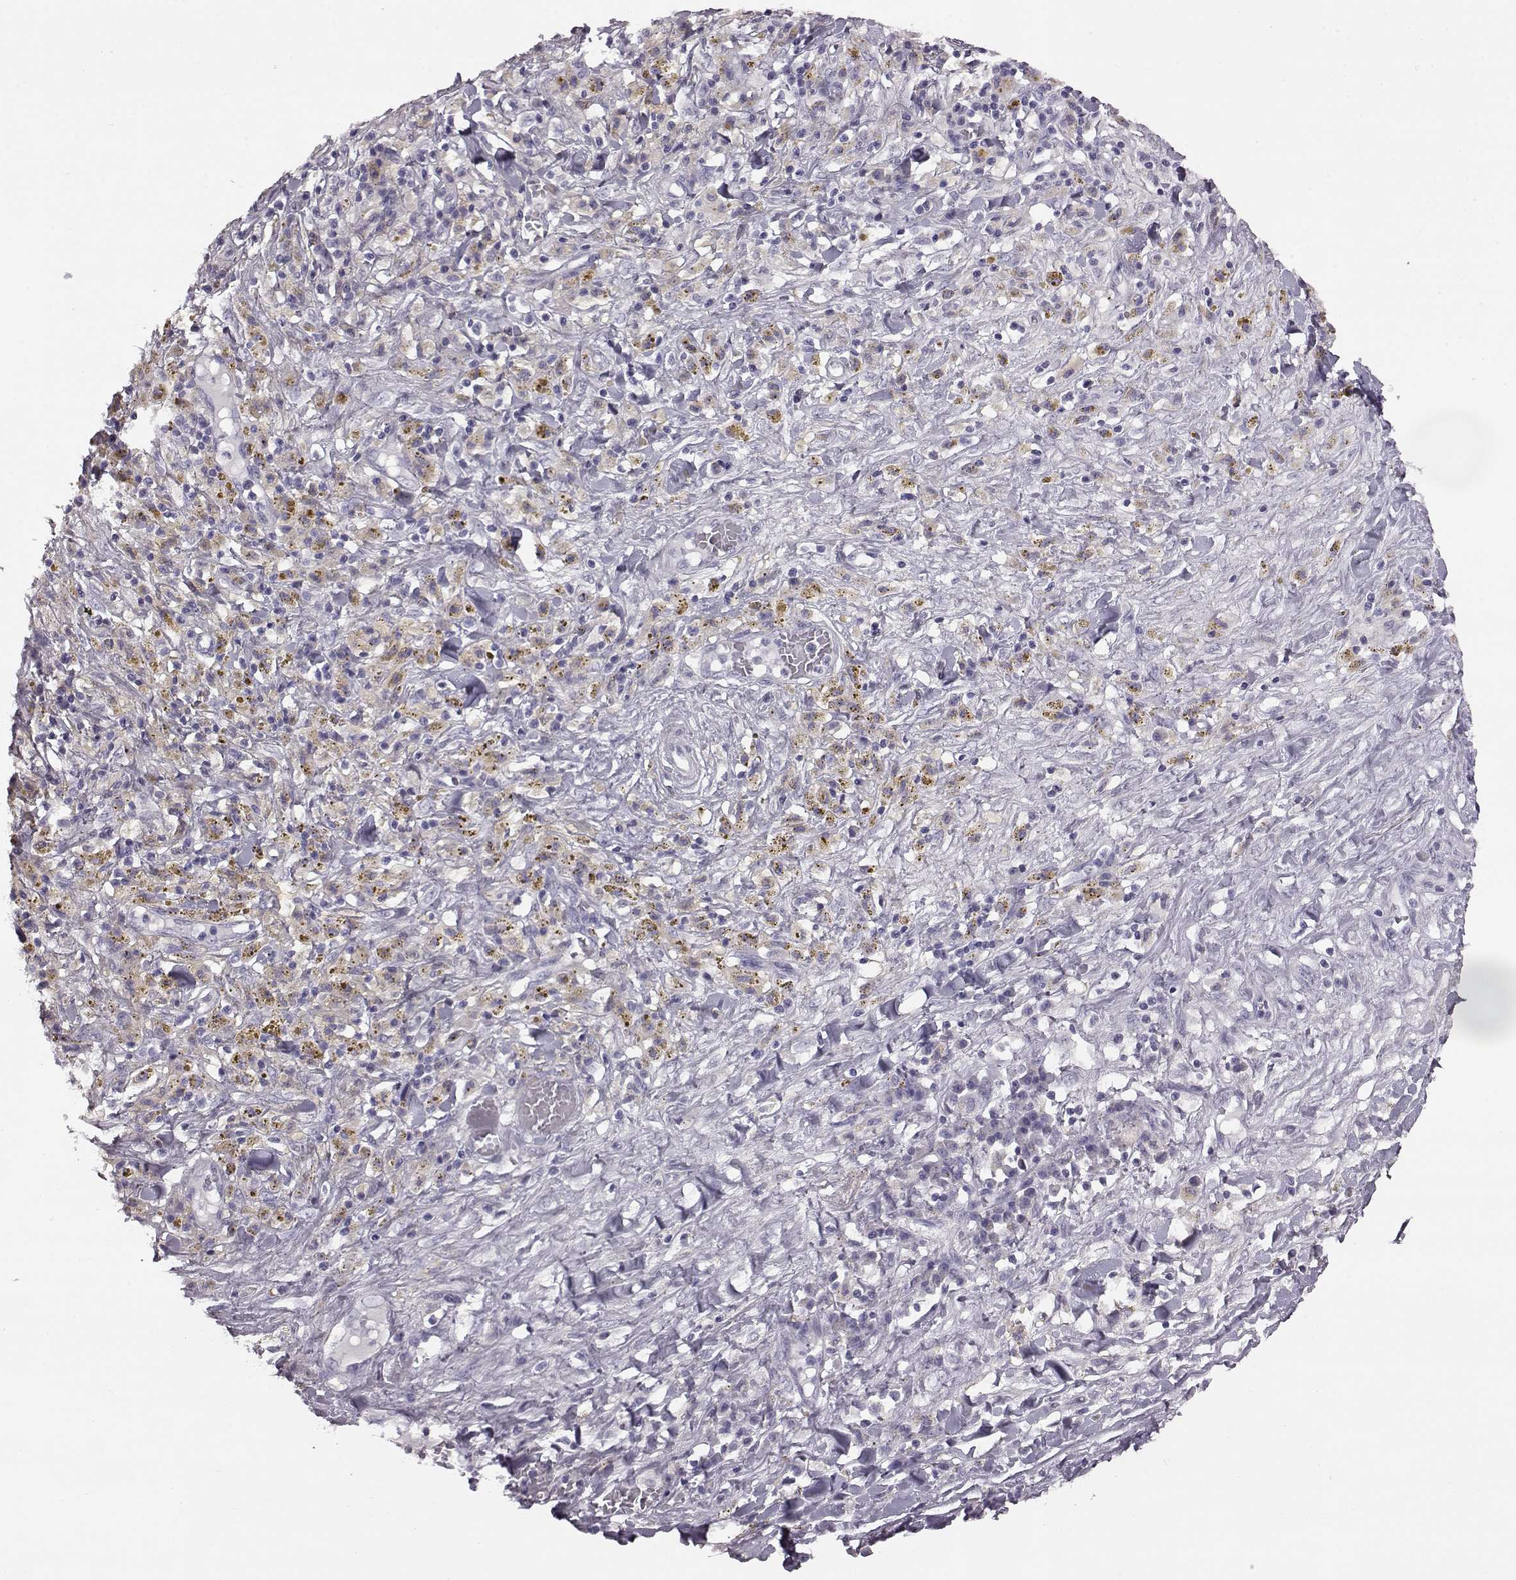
{"staining": {"intensity": "negative", "quantity": "none", "location": "none"}, "tissue": "melanoma", "cell_type": "Tumor cells", "image_type": "cancer", "snomed": [{"axis": "morphology", "description": "Malignant melanoma, NOS"}, {"axis": "topography", "description": "Skin"}], "caption": "IHC of malignant melanoma shows no positivity in tumor cells.", "gene": "ODAD4", "patient": {"sex": "female", "age": 91}}